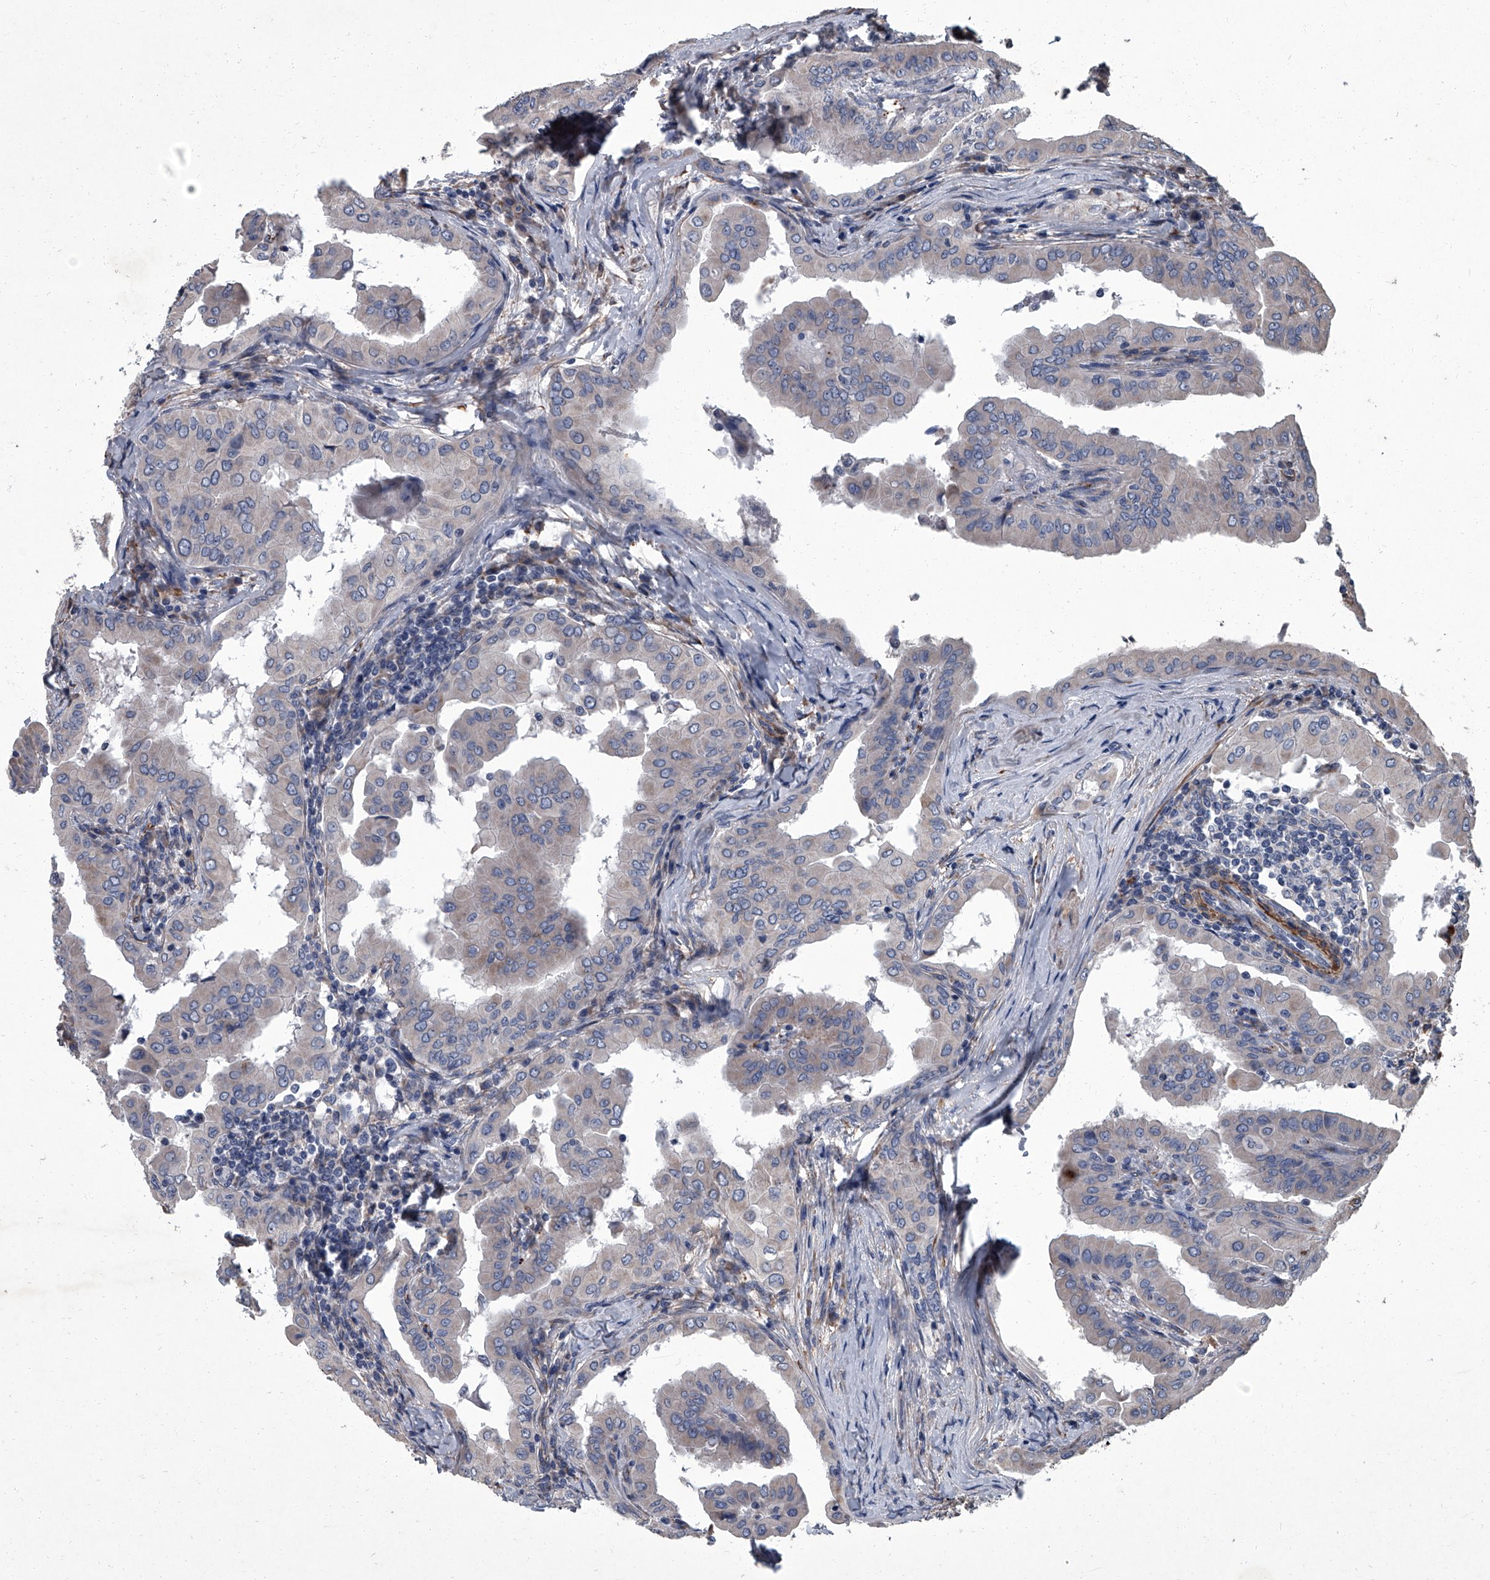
{"staining": {"intensity": "negative", "quantity": "none", "location": "none"}, "tissue": "thyroid cancer", "cell_type": "Tumor cells", "image_type": "cancer", "snomed": [{"axis": "morphology", "description": "Papillary adenocarcinoma, NOS"}, {"axis": "topography", "description": "Thyroid gland"}], "caption": "IHC micrograph of human thyroid cancer (papillary adenocarcinoma) stained for a protein (brown), which shows no positivity in tumor cells. The staining was performed using DAB to visualize the protein expression in brown, while the nuclei were stained in blue with hematoxylin (Magnification: 20x).", "gene": "SIRT4", "patient": {"sex": "male", "age": 33}}